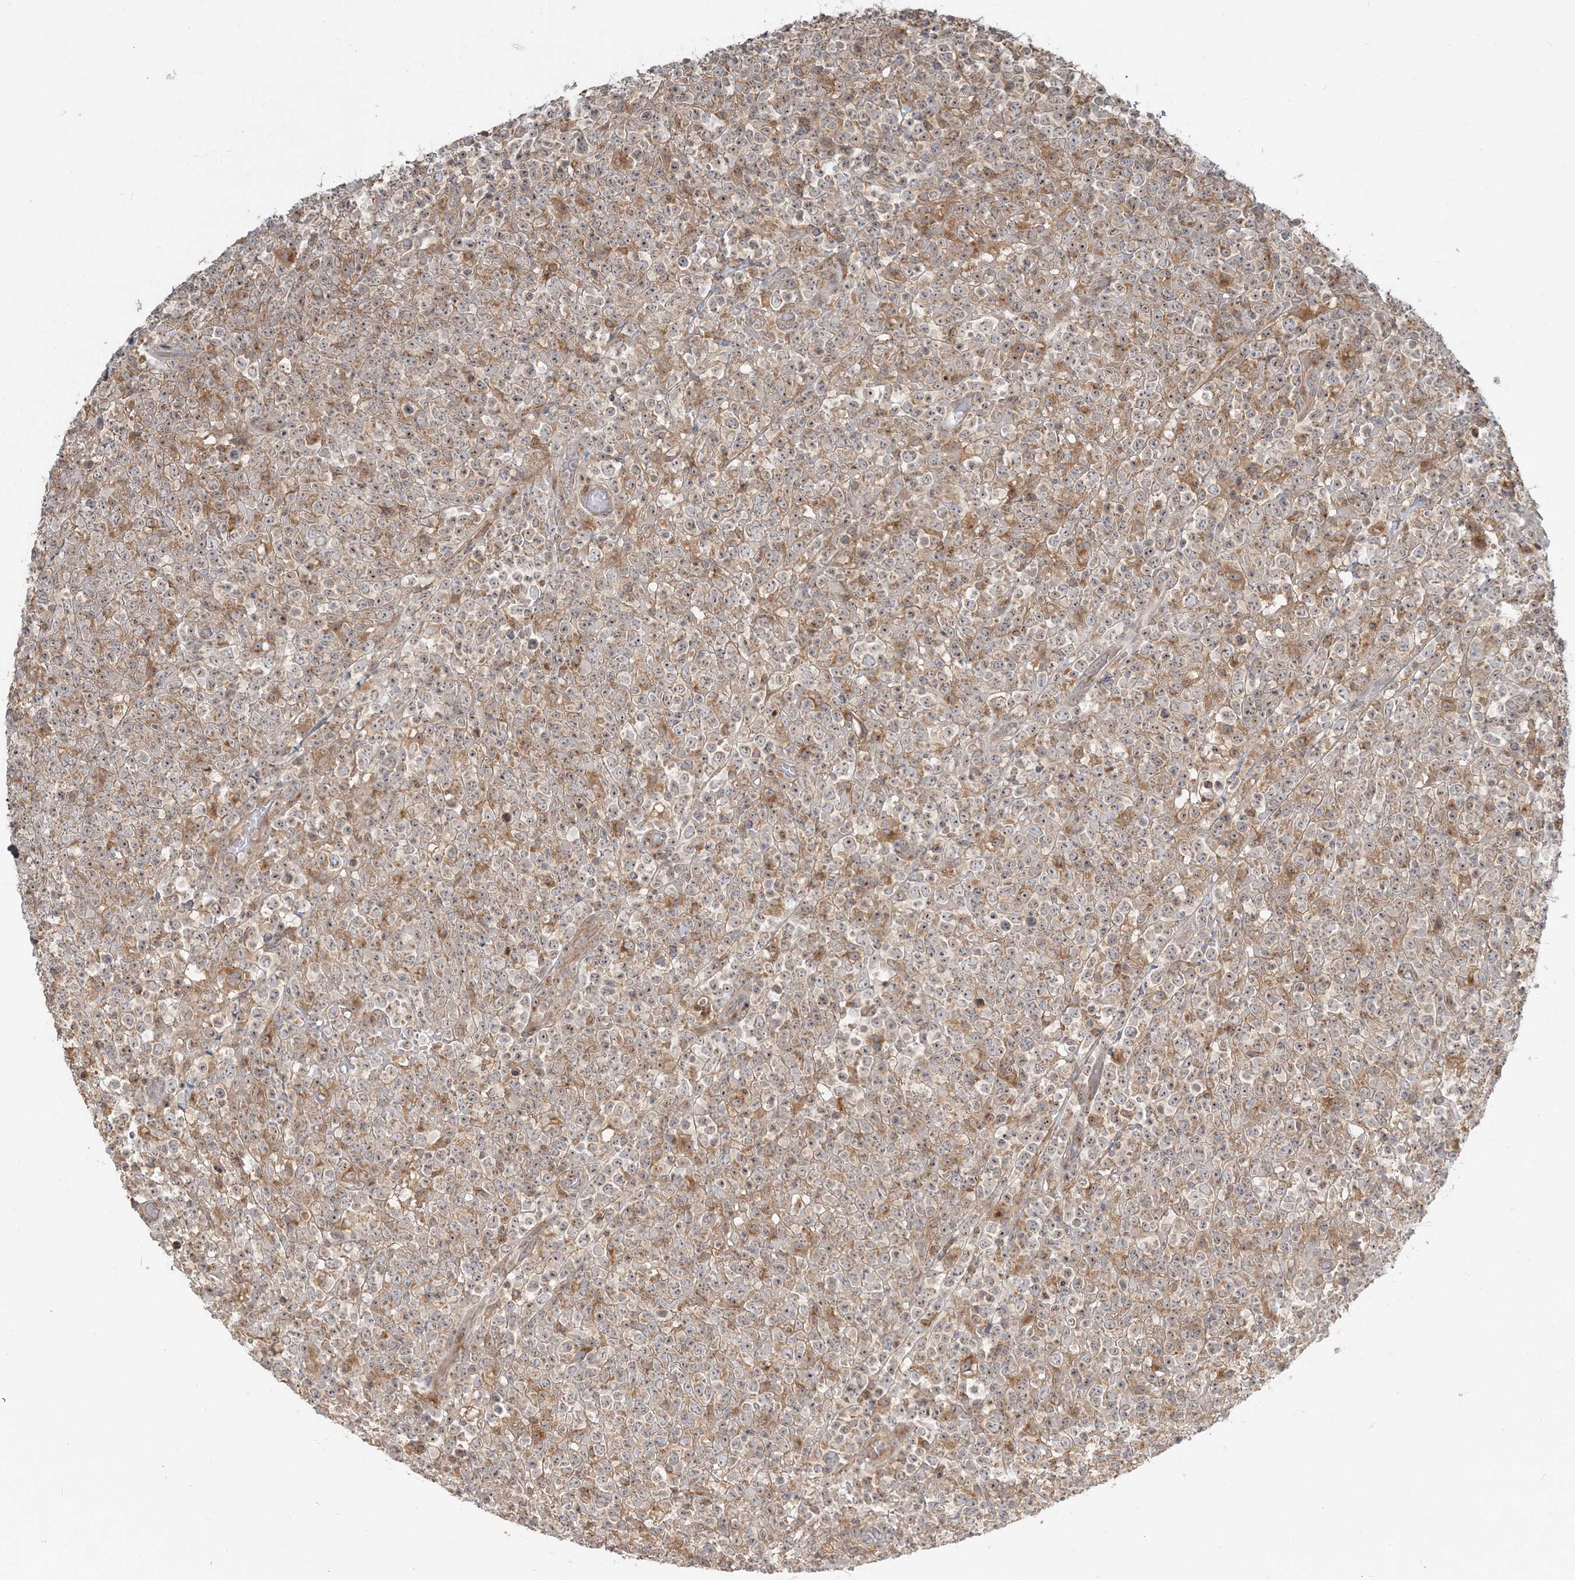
{"staining": {"intensity": "weak", "quantity": "25%-75%", "location": "cytoplasmic/membranous"}, "tissue": "lymphoma", "cell_type": "Tumor cells", "image_type": "cancer", "snomed": [{"axis": "morphology", "description": "Malignant lymphoma, non-Hodgkin's type, High grade"}, {"axis": "topography", "description": "Colon"}], "caption": "A micrograph of lymphoma stained for a protein exhibits weak cytoplasmic/membranous brown staining in tumor cells.", "gene": "AP1AR", "patient": {"sex": "female", "age": 53}}